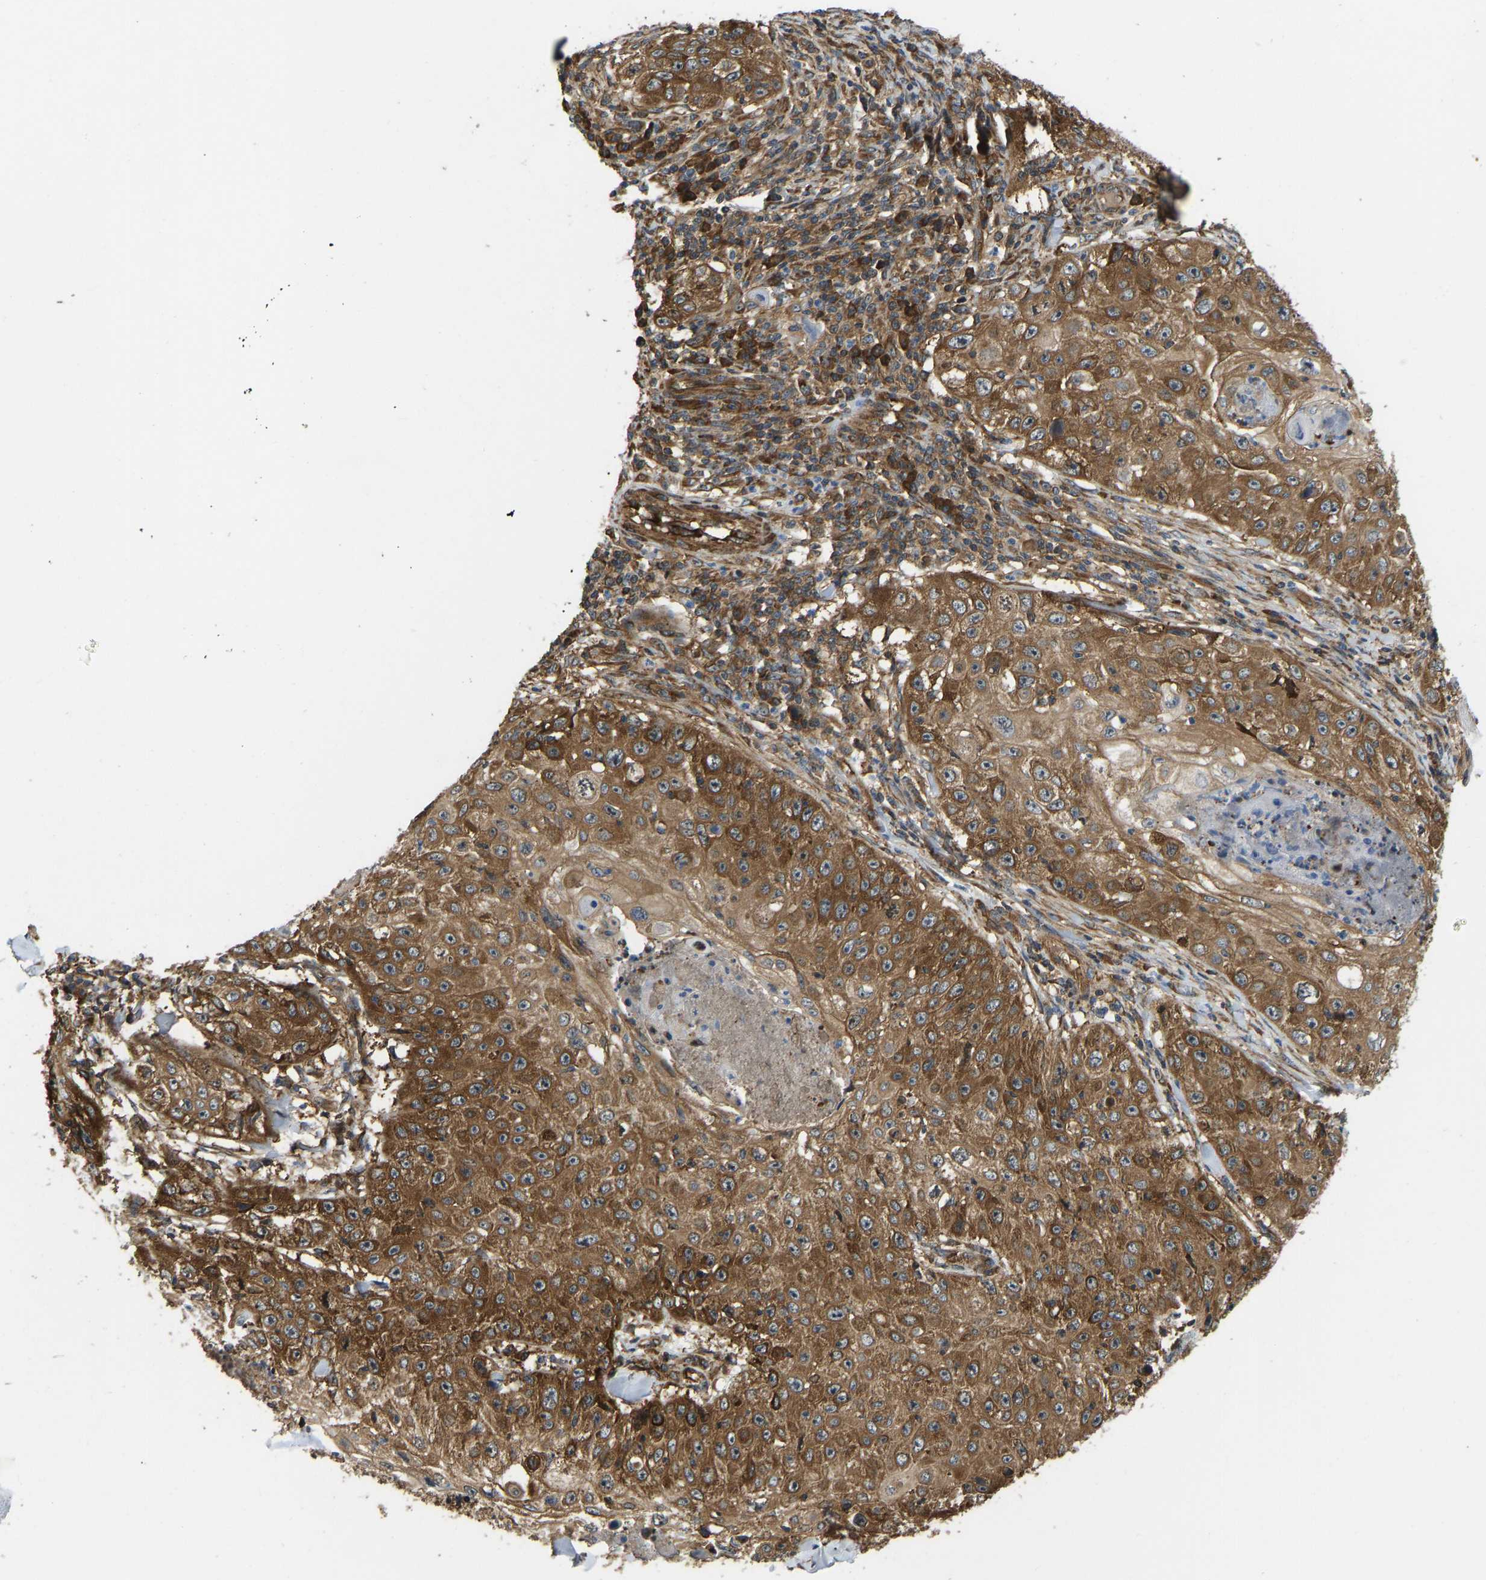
{"staining": {"intensity": "moderate", "quantity": ">75%", "location": "cytoplasmic/membranous"}, "tissue": "skin cancer", "cell_type": "Tumor cells", "image_type": "cancer", "snomed": [{"axis": "morphology", "description": "Squamous cell carcinoma, NOS"}, {"axis": "topography", "description": "Skin"}], "caption": "IHC (DAB) staining of human skin cancer displays moderate cytoplasmic/membranous protein staining in about >75% of tumor cells.", "gene": "RASGRF2", "patient": {"sex": "male", "age": 86}}